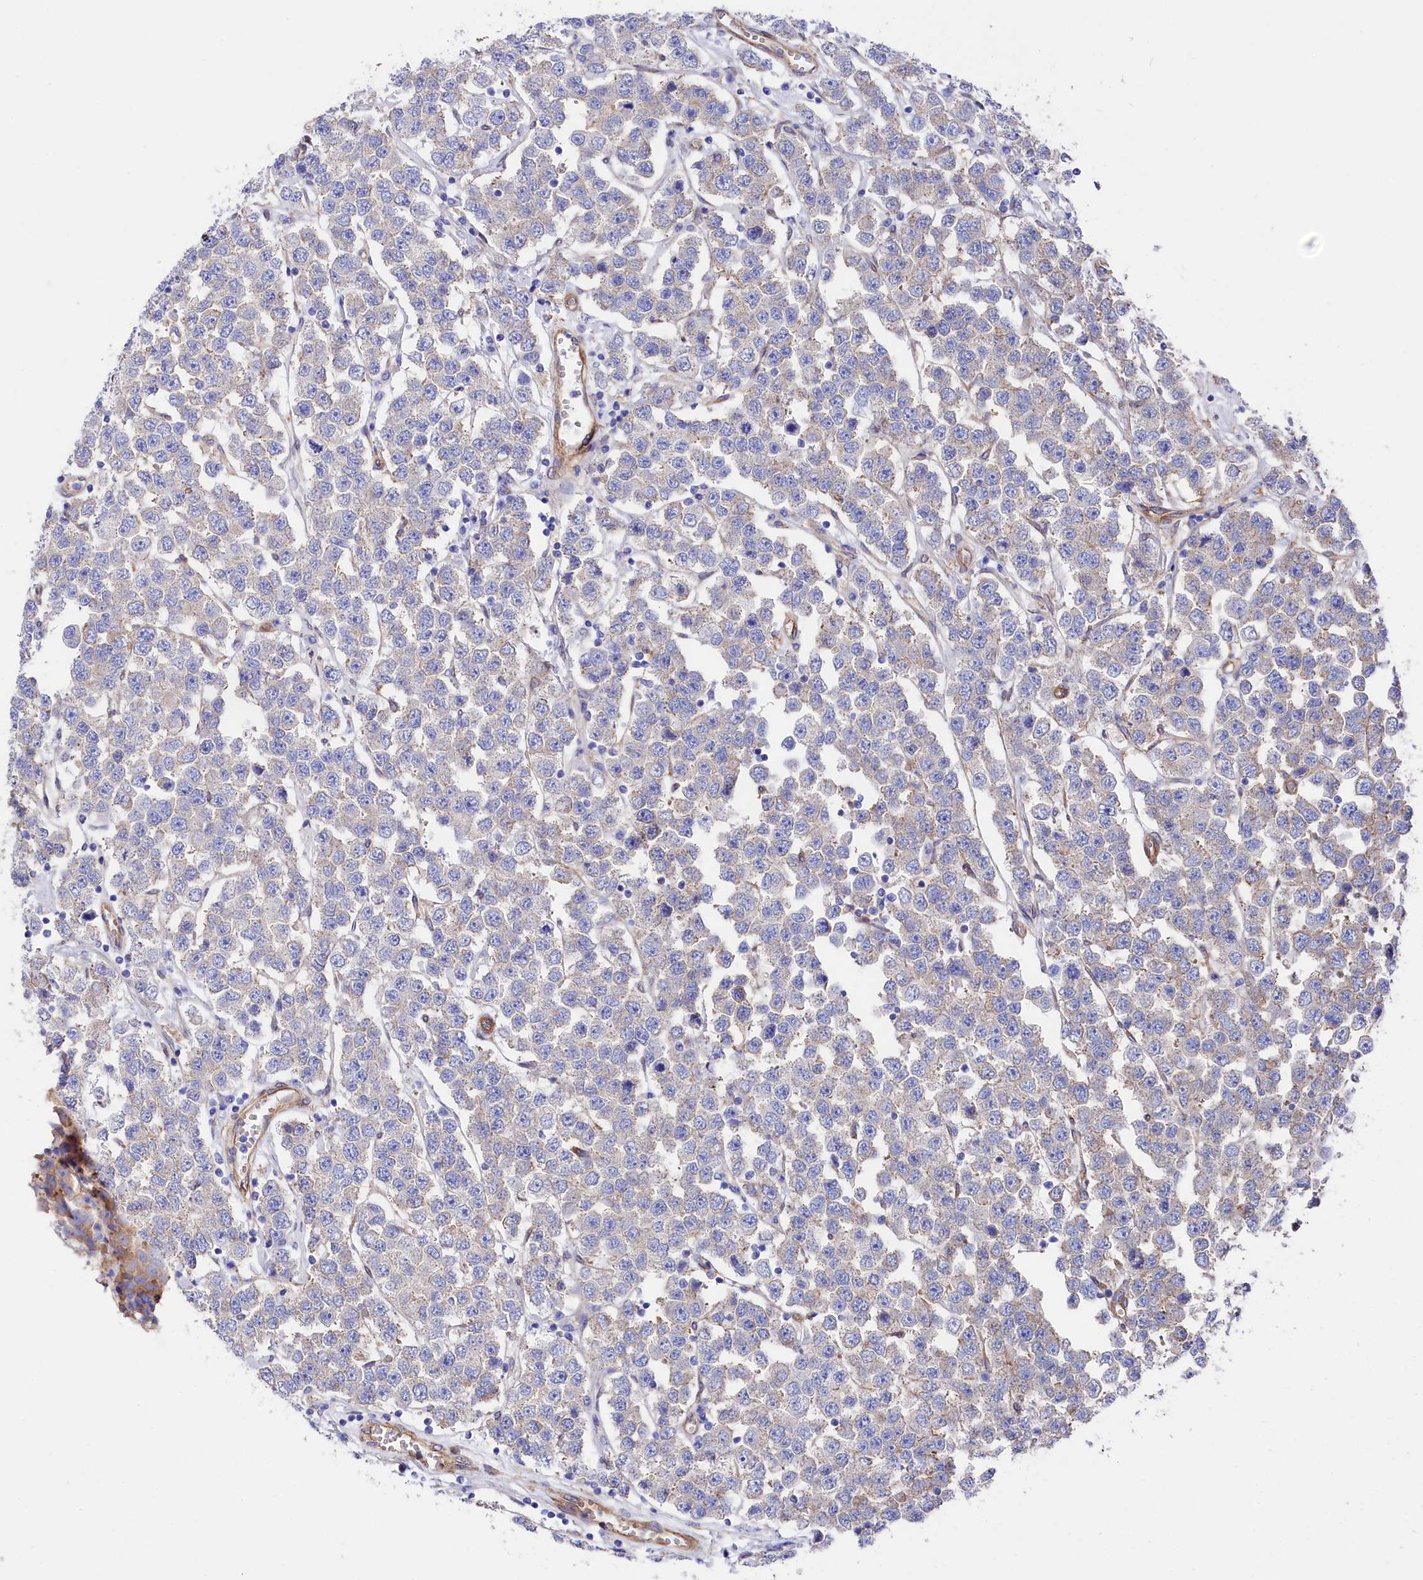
{"staining": {"intensity": "negative", "quantity": "none", "location": "none"}, "tissue": "testis cancer", "cell_type": "Tumor cells", "image_type": "cancer", "snomed": [{"axis": "morphology", "description": "Seminoma, NOS"}, {"axis": "topography", "description": "Testis"}], "caption": "Immunohistochemical staining of testis cancer displays no significant positivity in tumor cells. Brightfield microscopy of IHC stained with DAB (3,3'-diaminobenzidine) (brown) and hematoxylin (blue), captured at high magnification.", "gene": "TNKS1BP1", "patient": {"sex": "male", "age": 28}}